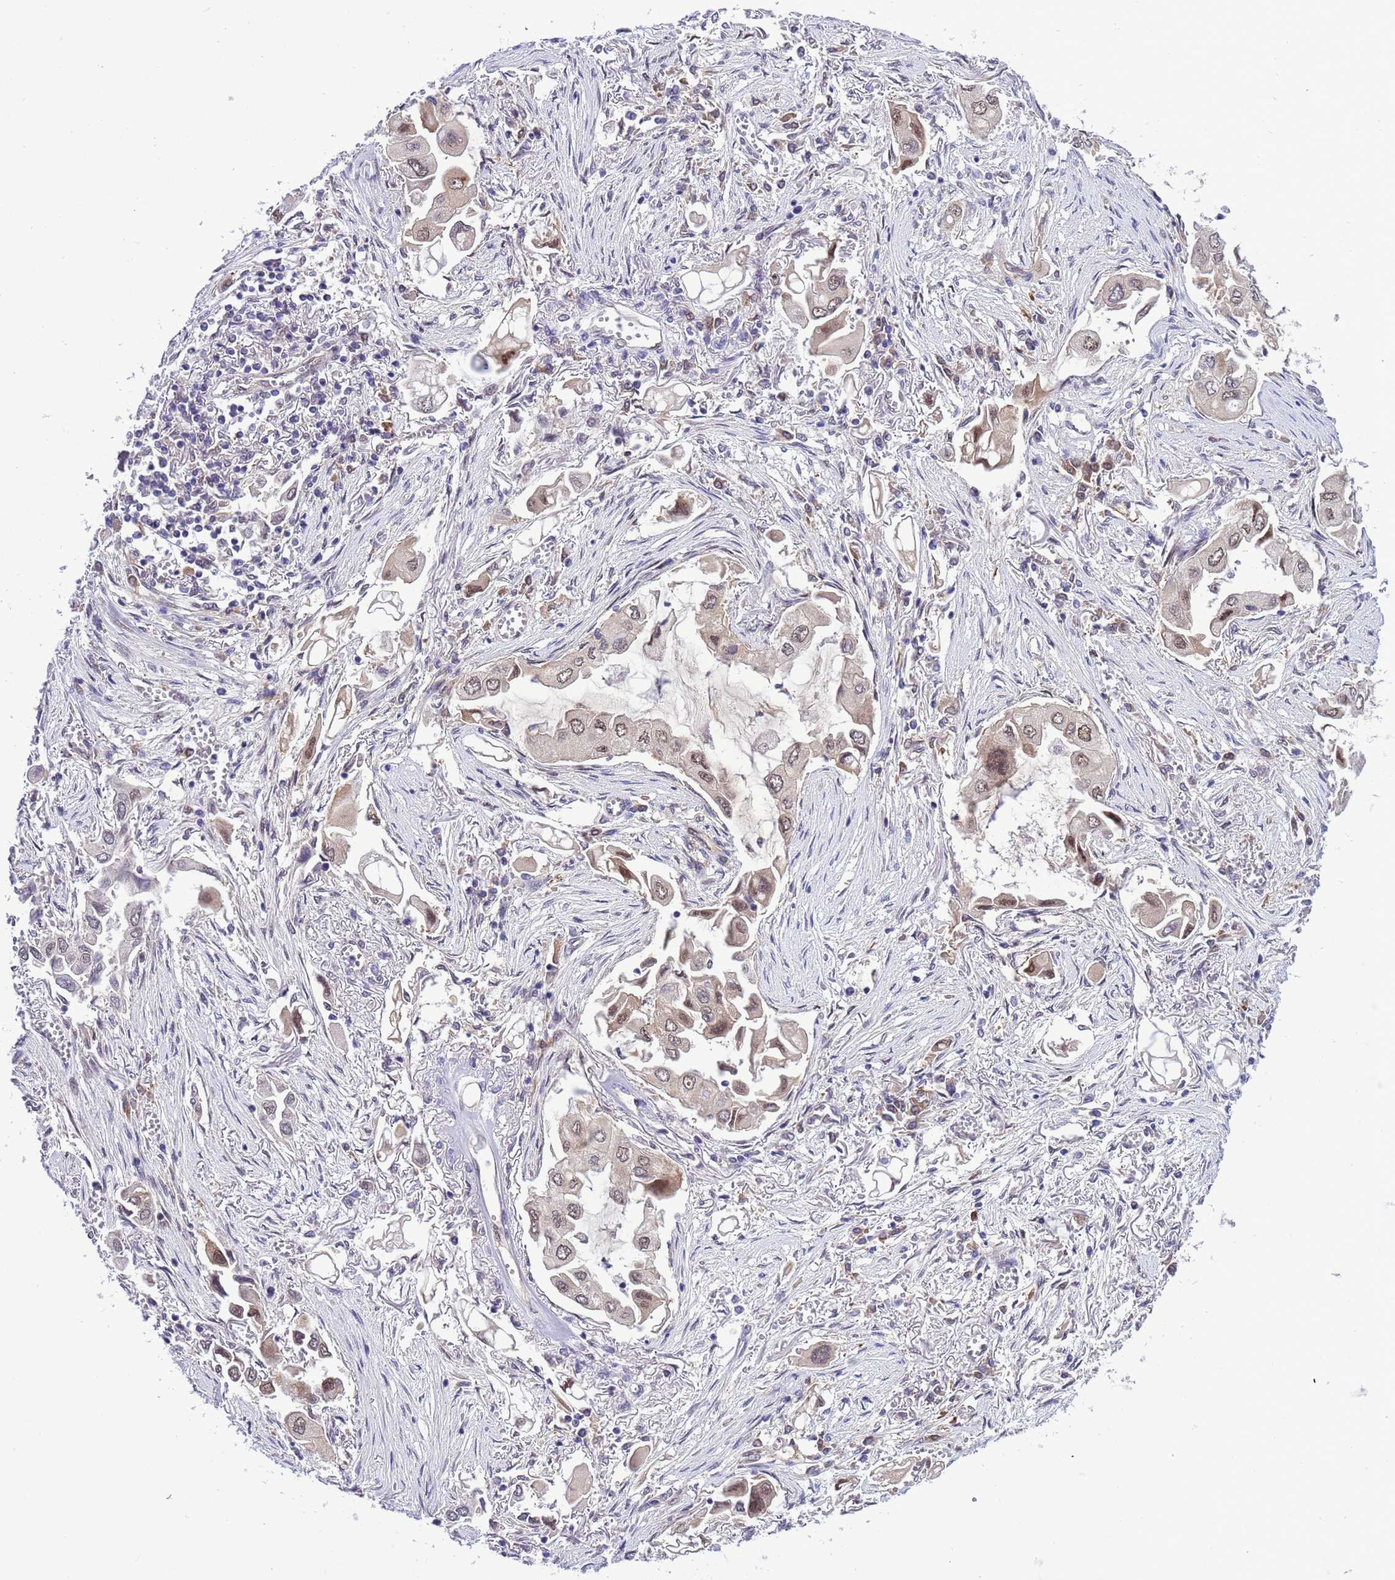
{"staining": {"intensity": "weak", "quantity": ">75%", "location": "nuclear"}, "tissue": "lung cancer", "cell_type": "Tumor cells", "image_type": "cancer", "snomed": [{"axis": "morphology", "description": "Adenocarcinoma, NOS"}, {"axis": "topography", "description": "Lung"}], "caption": "This image exhibits immunohistochemistry (IHC) staining of lung adenocarcinoma, with low weak nuclear expression in approximately >75% of tumor cells.", "gene": "RASD1", "patient": {"sex": "female", "age": 76}}